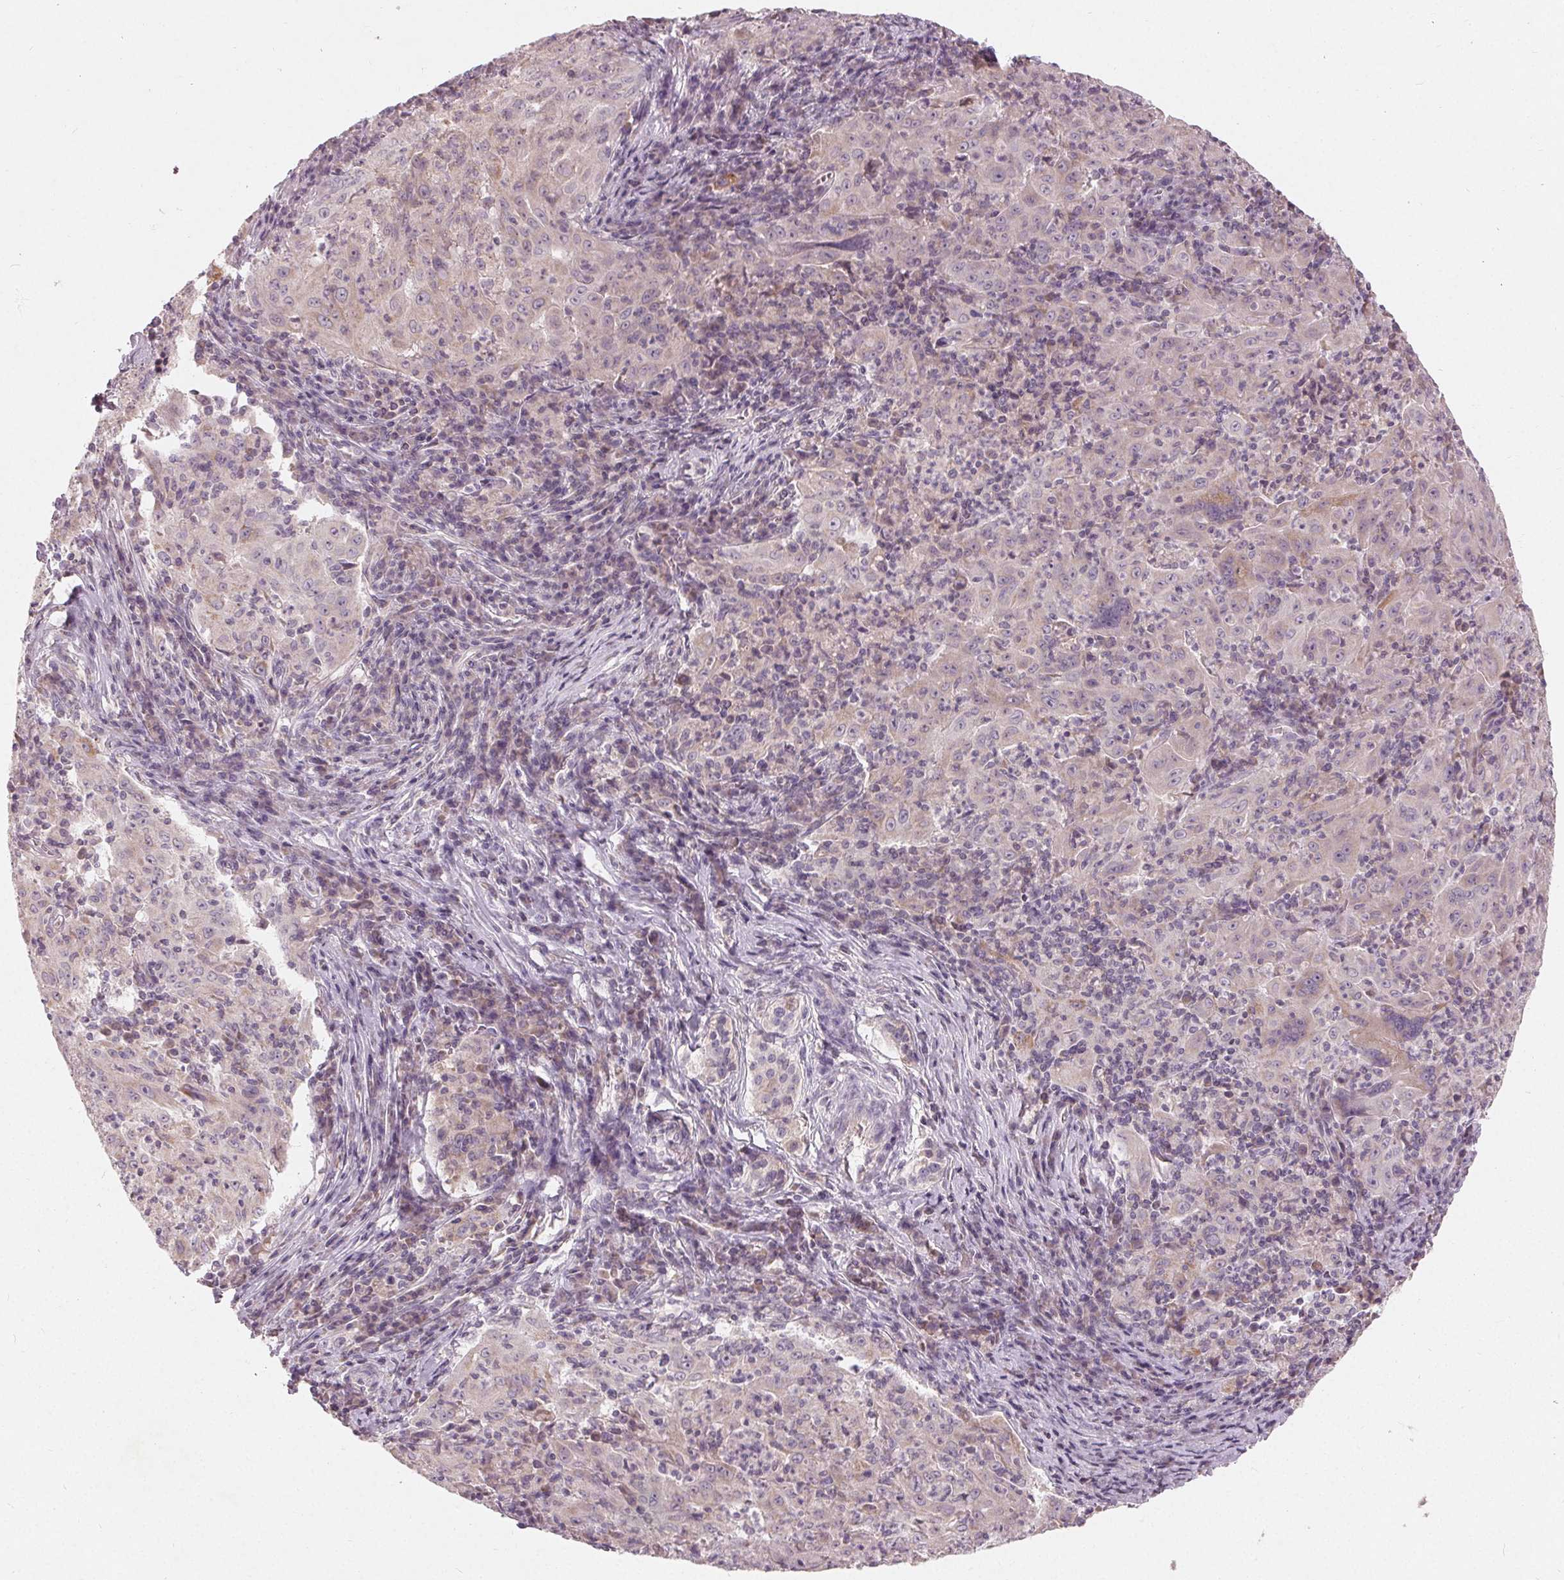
{"staining": {"intensity": "negative", "quantity": "none", "location": "none"}, "tissue": "pancreatic cancer", "cell_type": "Tumor cells", "image_type": "cancer", "snomed": [{"axis": "morphology", "description": "Adenocarcinoma, NOS"}, {"axis": "topography", "description": "Pancreas"}], "caption": "Tumor cells show no significant staining in pancreatic cancer (adenocarcinoma). (Stains: DAB IHC with hematoxylin counter stain, Microscopy: brightfield microscopy at high magnification).", "gene": "TRIM60", "patient": {"sex": "male", "age": 63}}